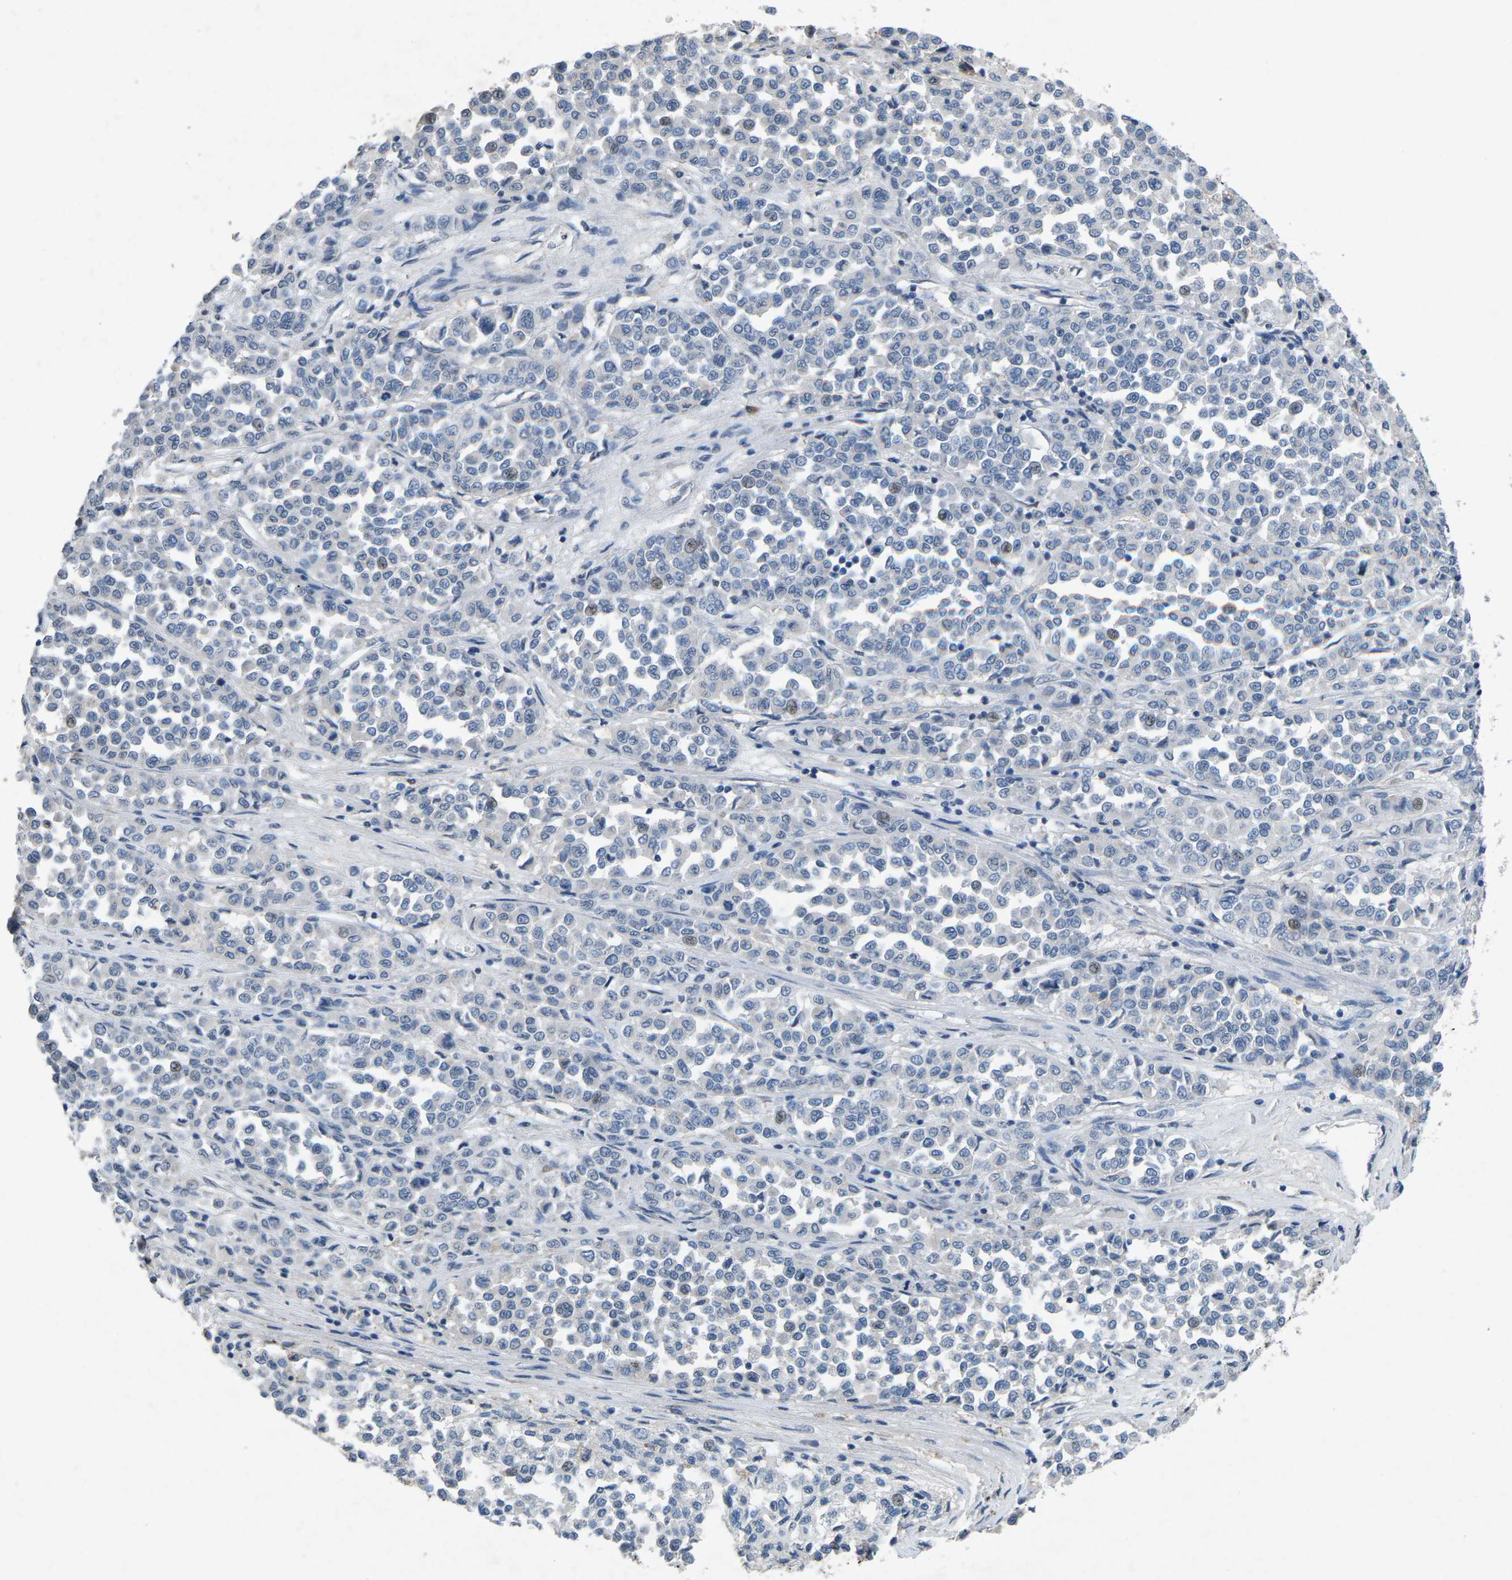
{"staining": {"intensity": "negative", "quantity": "none", "location": "none"}, "tissue": "melanoma", "cell_type": "Tumor cells", "image_type": "cancer", "snomed": [{"axis": "morphology", "description": "Malignant melanoma, Metastatic site"}, {"axis": "topography", "description": "Pancreas"}], "caption": "IHC of human malignant melanoma (metastatic site) reveals no positivity in tumor cells. The staining was performed using DAB to visualize the protein expression in brown, while the nuclei were stained in blue with hematoxylin (Magnification: 20x).", "gene": "PLG", "patient": {"sex": "female", "age": 30}}